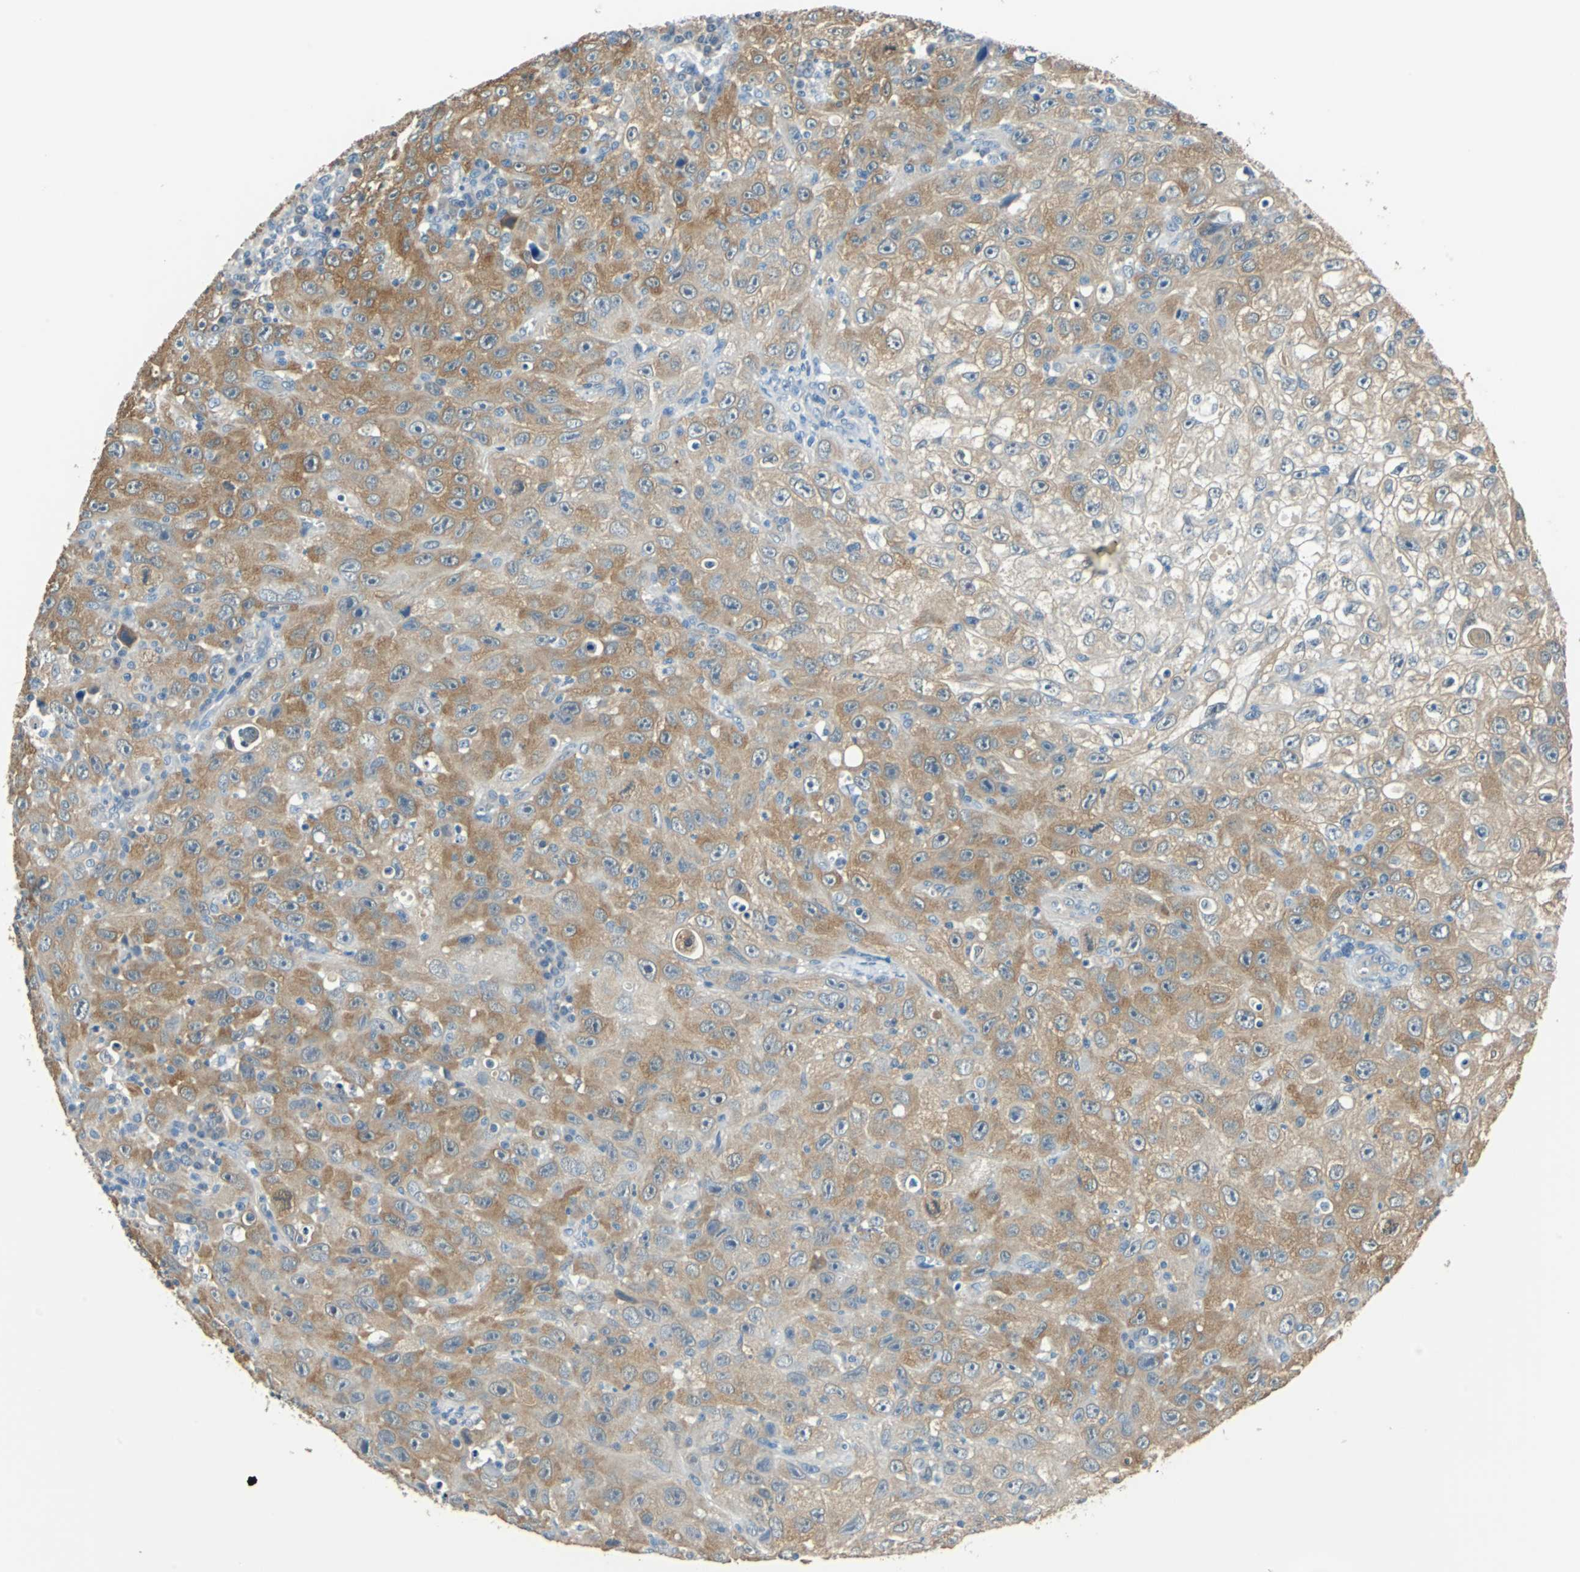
{"staining": {"intensity": "moderate", "quantity": ">75%", "location": "cytoplasmic/membranous"}, "tissue": "skin cancer", "cell_type": "Tumor cells", "image_type": "cancer", "snomed": [{"axis": "morphology", "description": "Squamous cell carcinoma, NOS"}, {"axis": "topography", "description": "Skin"}], "caption": "A micrograph of human squamous cell carcinoma (skin) stained for a protein shows moderate cytoplasmic/membranous brown staining in tumor cells. Using DAB (brown) and hematoxylin (blue) stains, captured at high magnification using brightfield microscopy.", "gene": "FKBP4", "patient": {"sex": "male", "age": 75}}